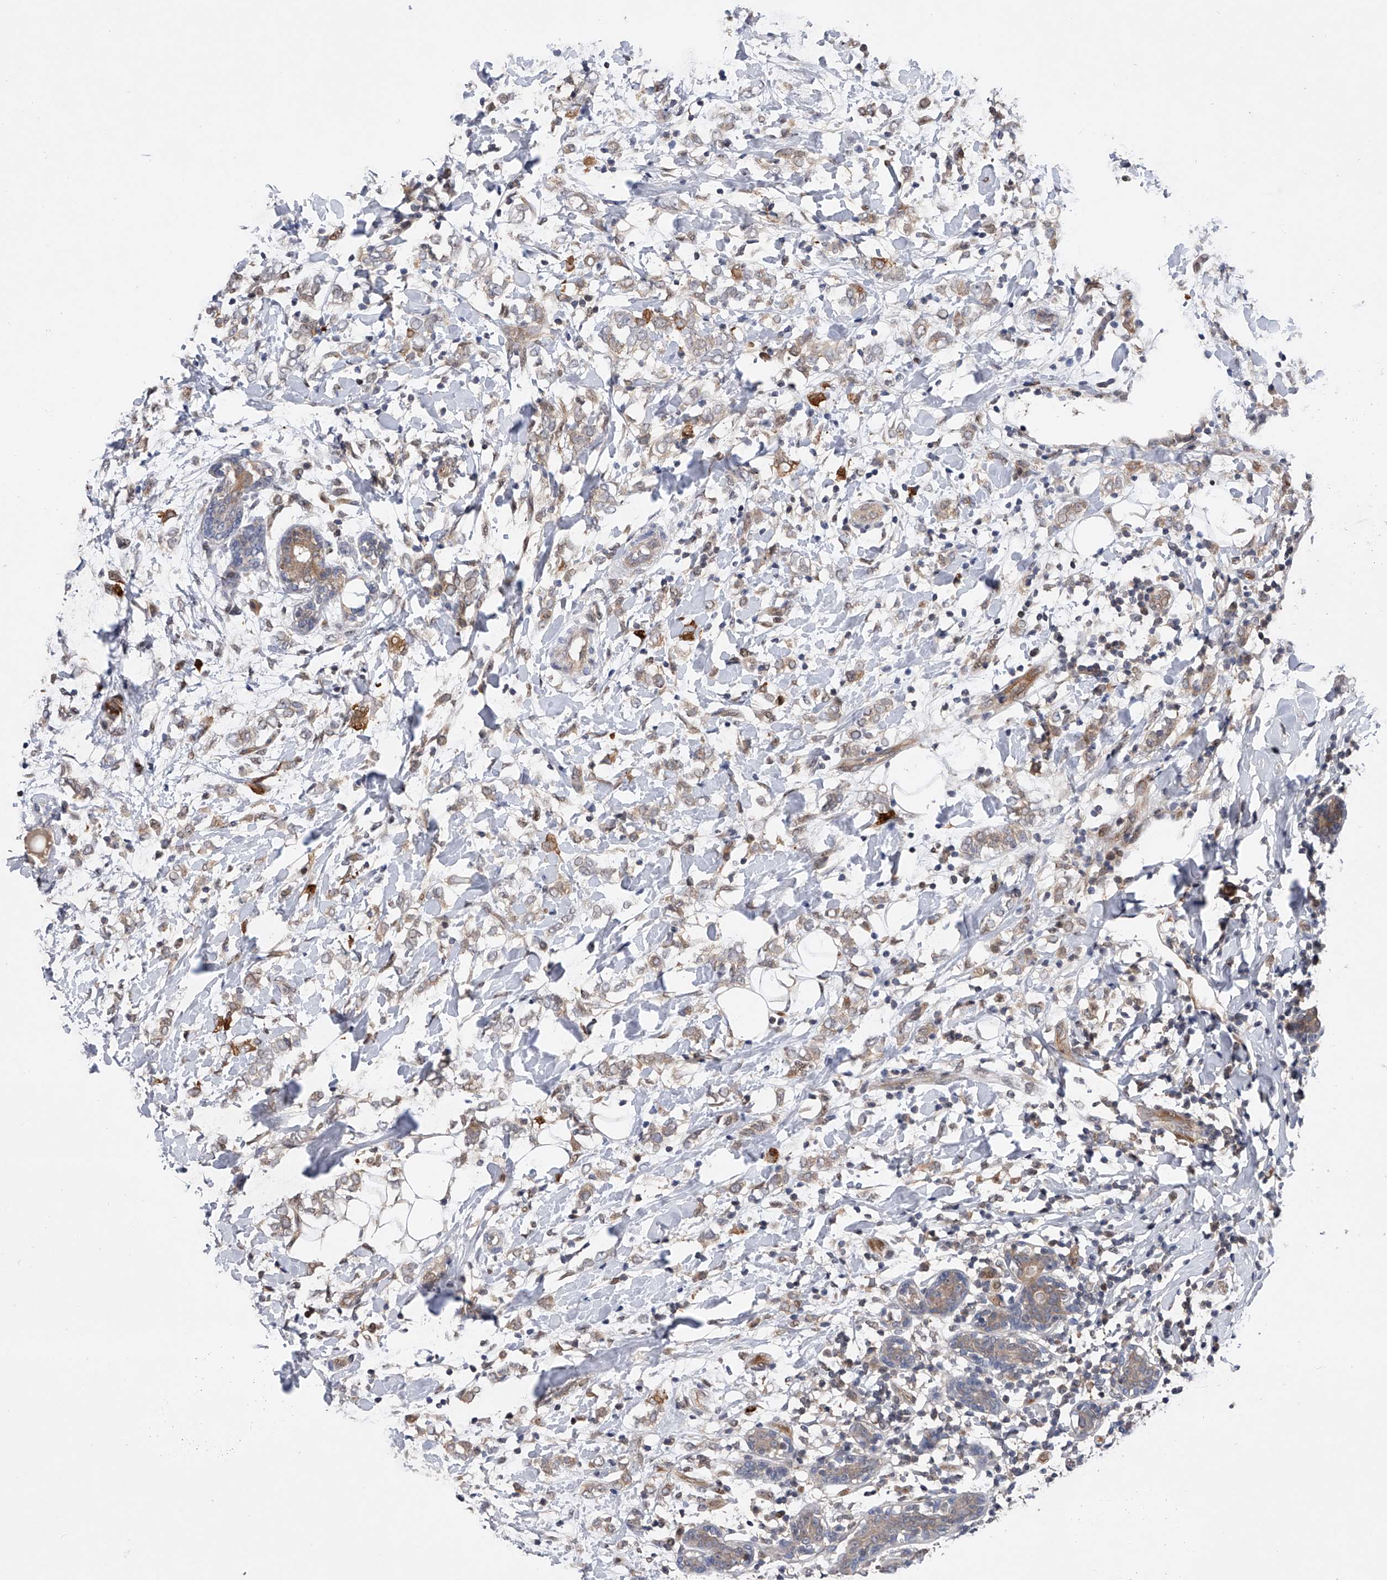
{"staining": {"intensity": "weak", "quantity": "25%-75%", "location": "cytoplasmic/membranous"}, "tissue": "breast cancer", "cell_type": "Tumor cells", "image_type": "cancer", "snomed": [{"axis": "morphology", "description": "Normal tissue, NOS"}, {"axis": "morphology", "description": "Lobular carcinoma"}, {"axis": "topography", "description": "Breast"}], "caption": "Immunohistochemistry photomicrograph of neoplastic tissue: breast cancer stained using IHC displays low levels of weak protein expression localized specifically in the cytoplasmic/membranous of tumor cells, appearing as a cytoplasmic/membranous brown color.", "gene": "RWDD2A", "patient": {"sex": "female", "age": 47}}